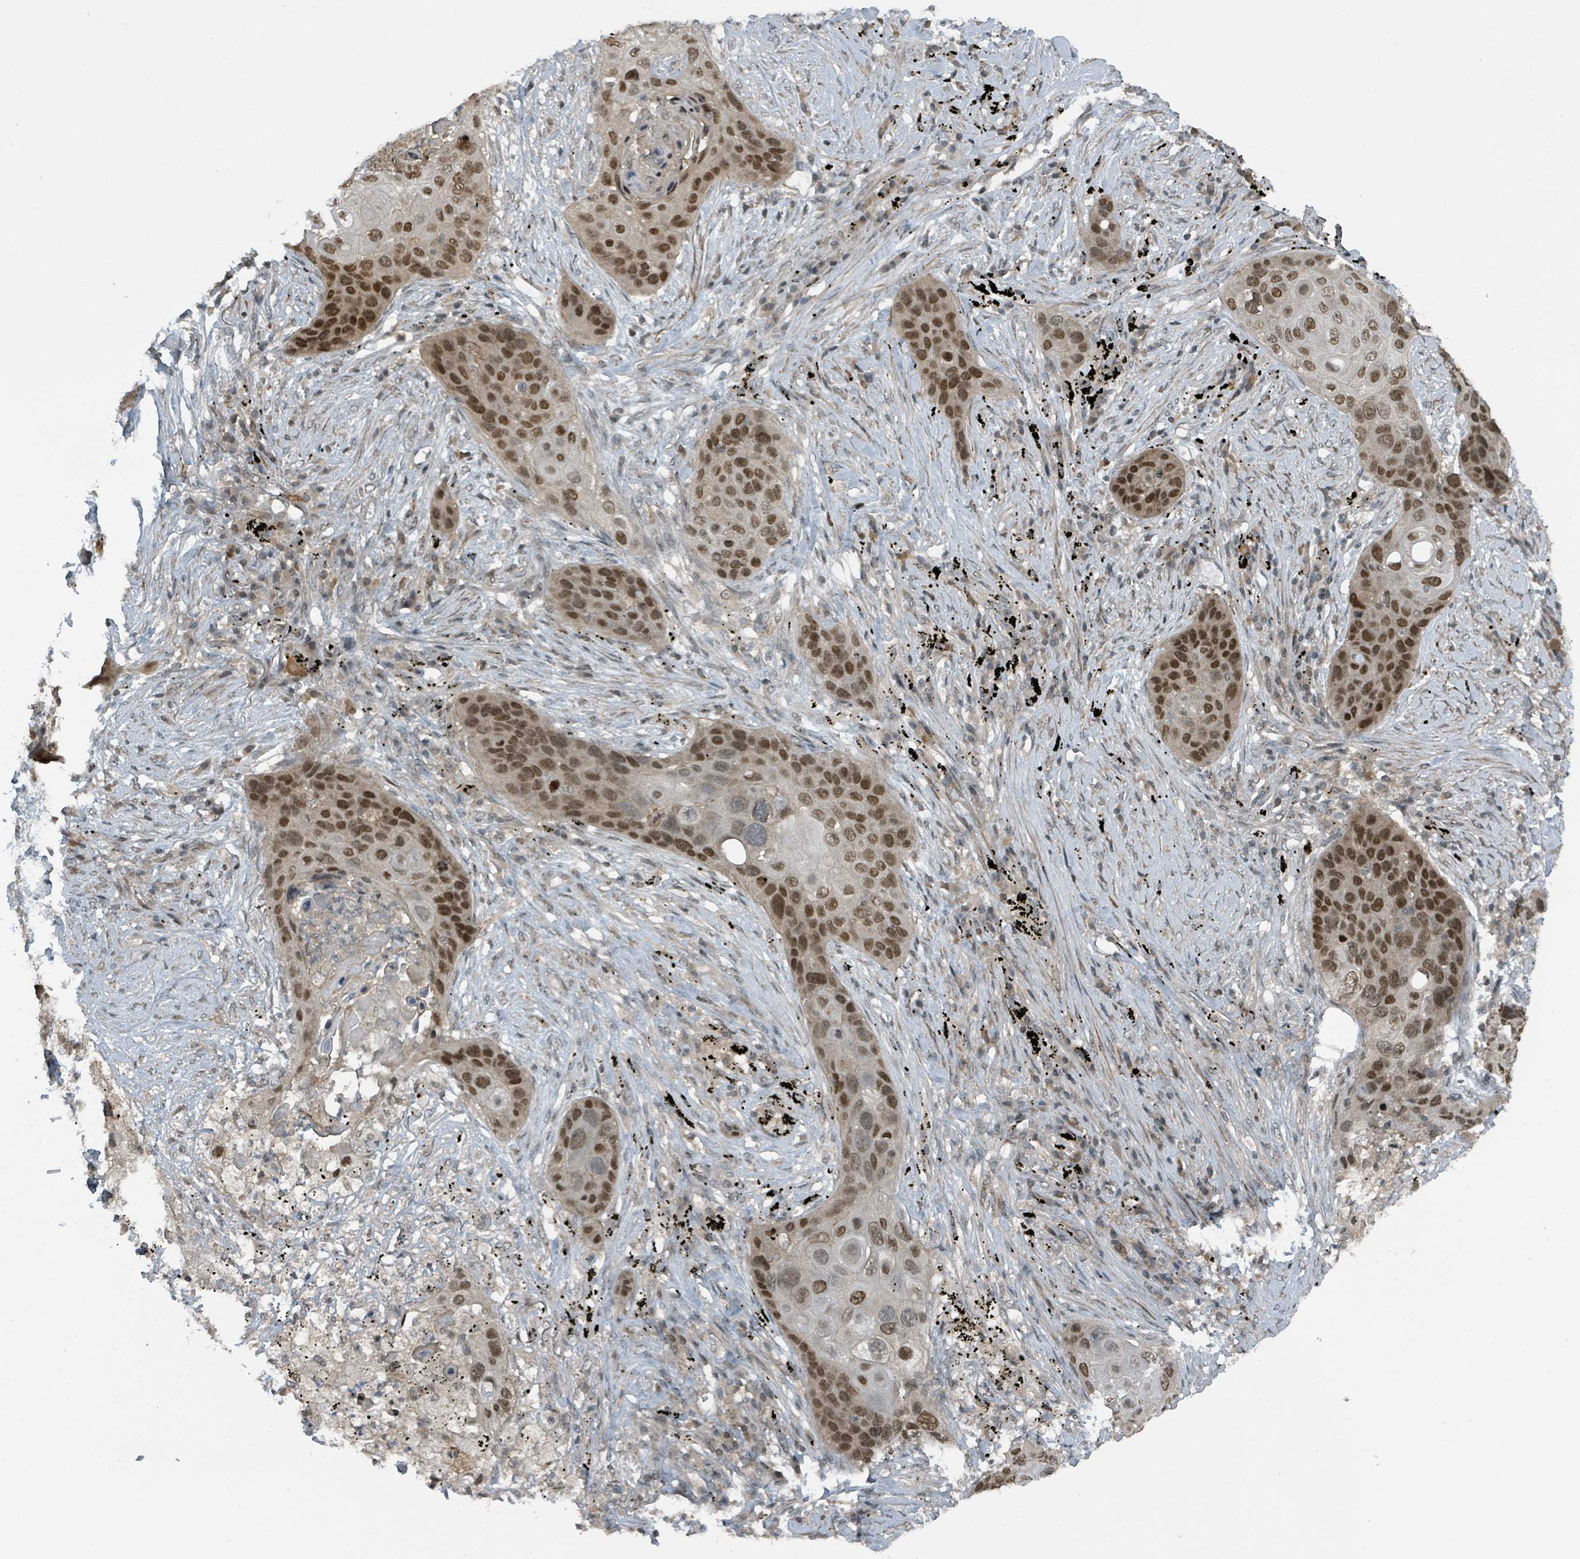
{"staining": {"intensity": "strong", "quantity": ">75%", "location": "nuclear"}, "tissue": "lung cancer", "cell_type": "Tumor cells", "image_type": "cancer", "snomed": [{"axis": "morphology", "description": "Squamous cell carcinoma, NOS"}, {"axis": "topography", "description": "Lung"}], "caption": "Squamous cell carcinoma (lung) tissue demonstrates strong nuclear positivity in about >75% of tumor cells, visualized by immunohistochemistry.", "gene": "PHIP", "patient": {"sex": "female", "age": 63}}